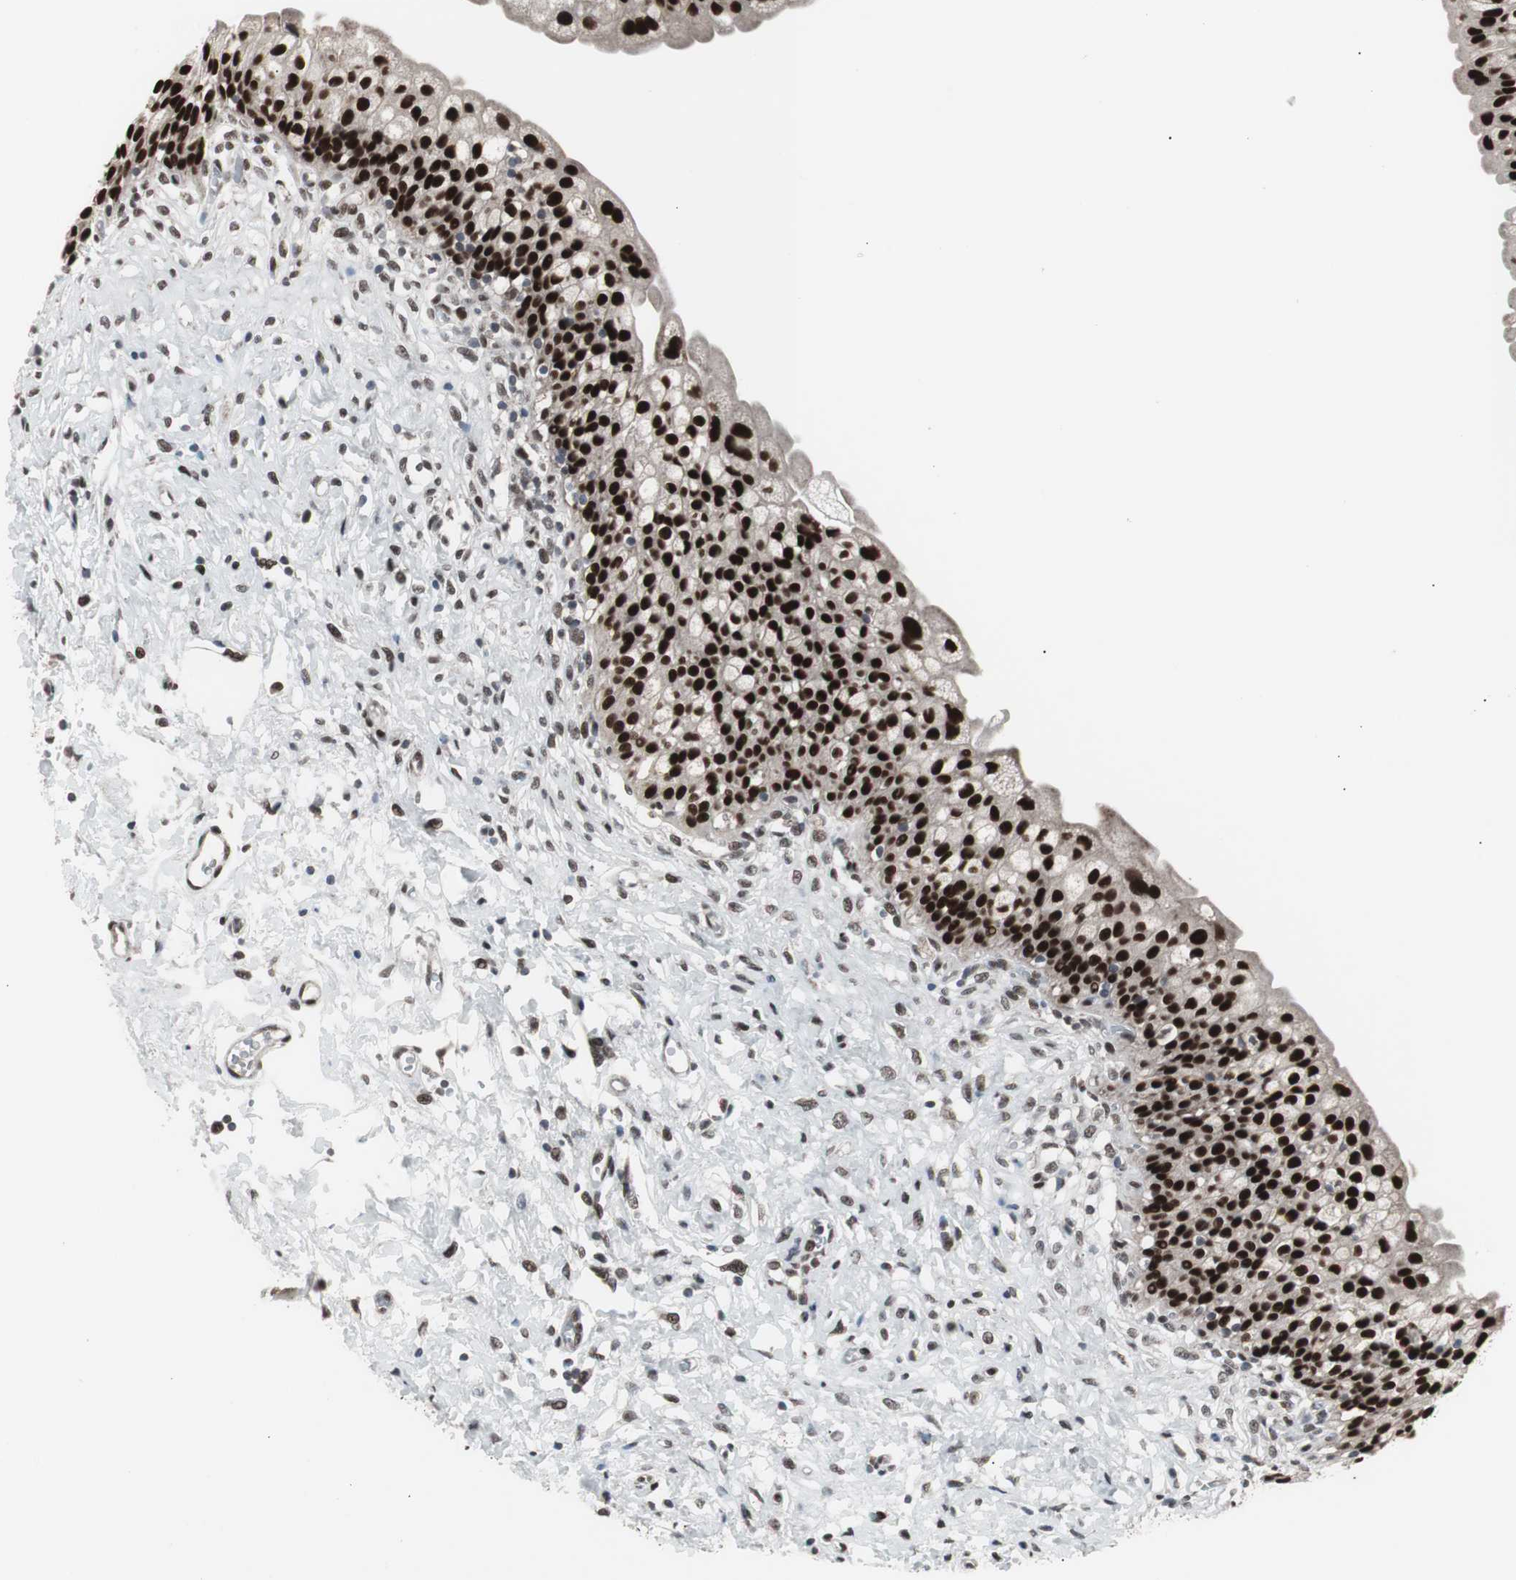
{"staining": {"intensity": "strong", "quantity": ">75%", "location": "nuclear"}, "tissue": "urinary bladder", "cell_type": "Urothelial cells", "image_type": "normal", "snomed": [{"axis": "morphology", "description": "Normal tissue, NOS"}, {"axis": "morphology", "description": "Inflammation, NOS"}, {"axis": "topography", "description": "Urinary bladder"}], "caption": "Immunohistochemical staining of unremarkable urinary bladder reveals strong nuclear protein staining in about >75% of urothelial cells. Nuclei are stained in blue.", "gene": "RXRA", "patient": {"sex": "female", "age": 80}}